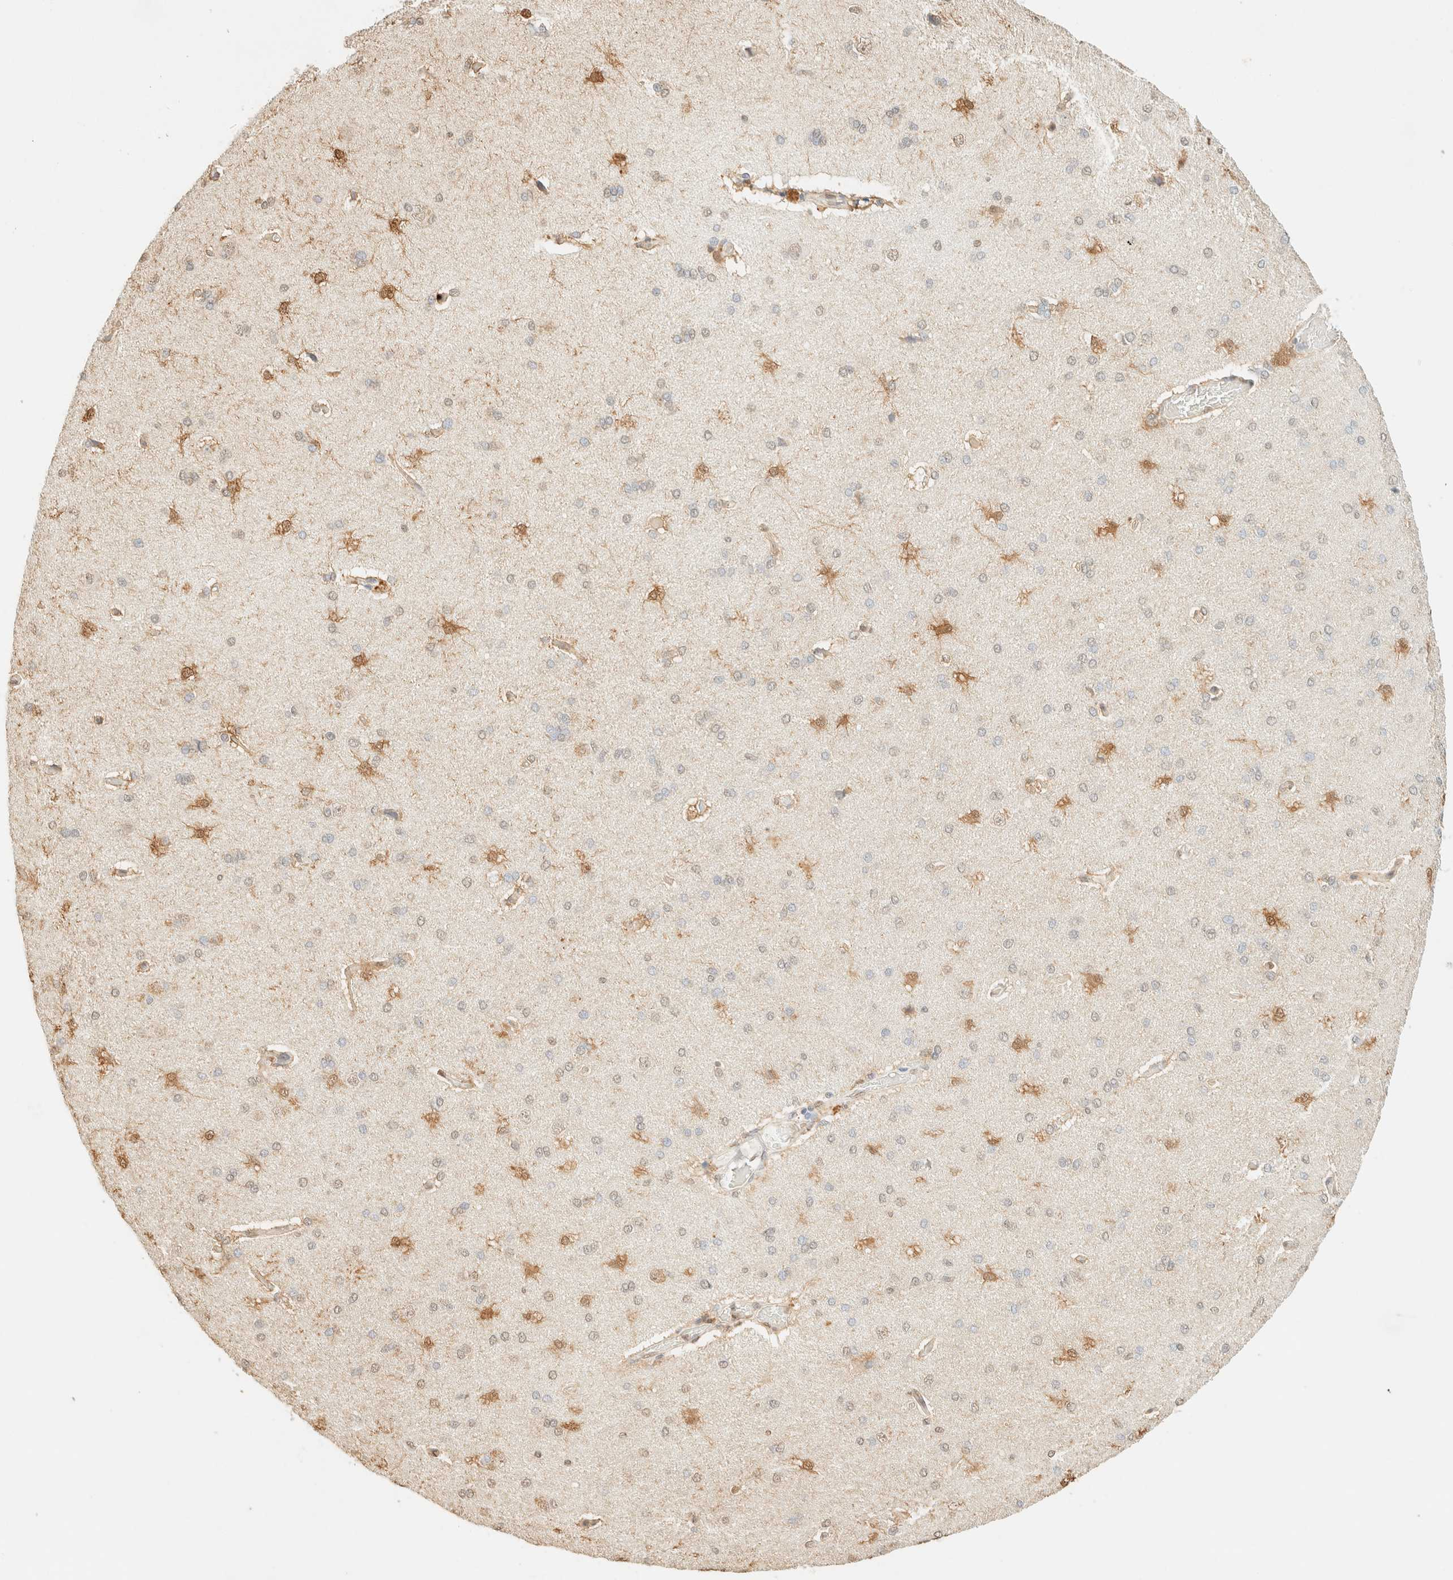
{"staining": {"intensity": "weak", "quantity": "<25%", "location": "cytoplasmic/membranous,nuclear"}, "tissue": "cerebral cortex", "cell_type": "Endothelial cells", "image_type": "normal", "snomed": [{"axis": "morphology", "description": "Normal tissue, NOS"}, {"axis": "topography", "description": "Cerebral cortex"}], "caption": "Cerebral cortex was stained to show a protein in brown. There is no significant expression in endothelial cells. Brightfield microscopy of IHC stained with DAB (3,3'-diaminobenzidine) (brown) and hematoxylin (blue), captured at high magnification.", "gene": "S100A13", "patient": {"sex": "male", "age": 62}}